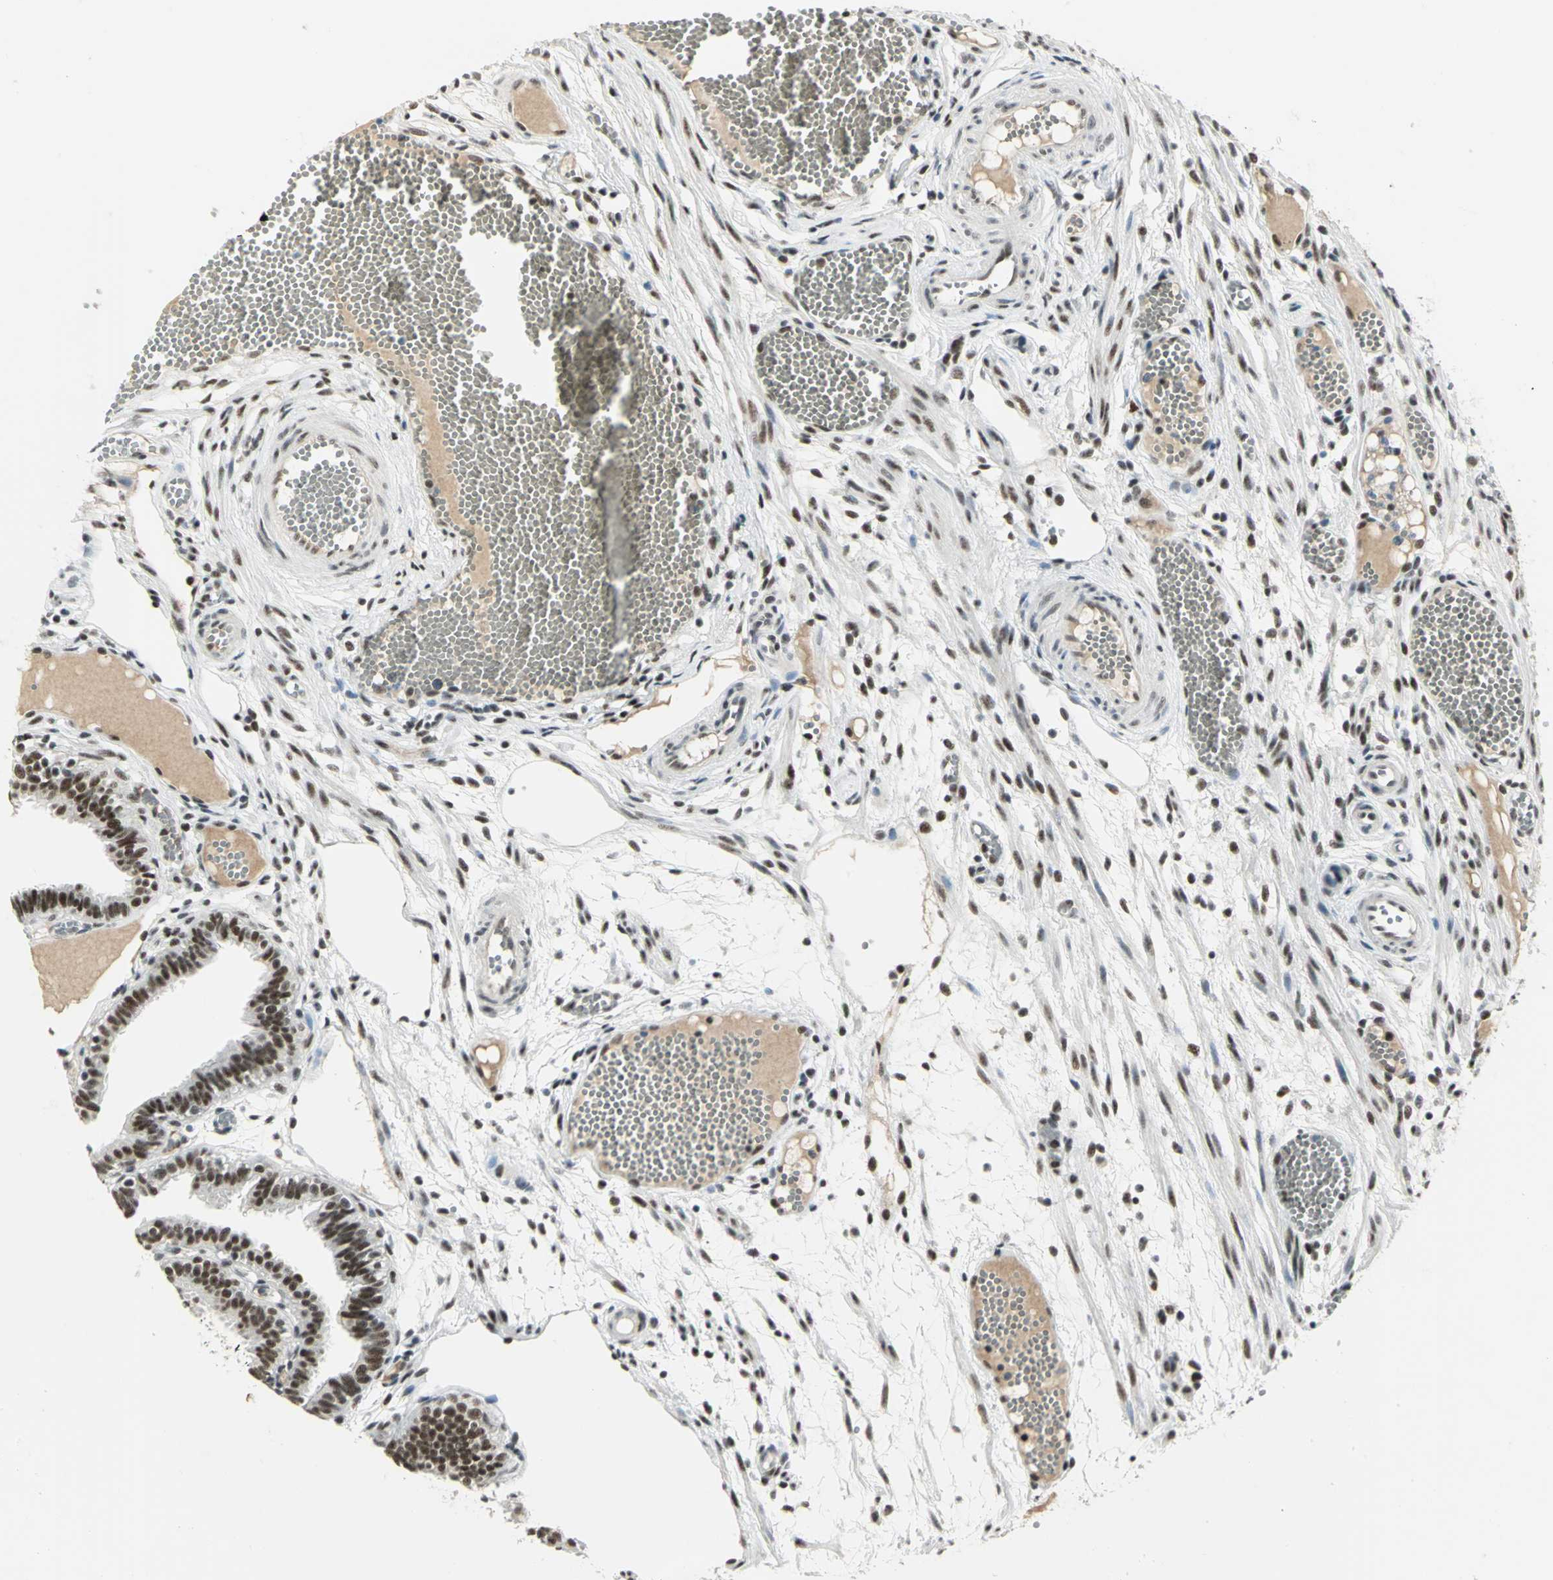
{"staining": {"intensity": "strong", "quantity": ">75%", "location": "nuclear"}, "tissue": "fallopian tube", "cell_type": "Glandular cells", "image_type": "normal", "snomed": [{"axis": "morphology", "description": "Normal tissue, NOS"}, {"axis": "topography", "description": "Fallopian tube"}], "caption": "The photomicrograph reveals a brown stain indicating the presence of a protein in the nuclear of glandular cells in fallopian tube.", "gene": "CCNT1", "patient": {"sex": "female", "age": 29}}